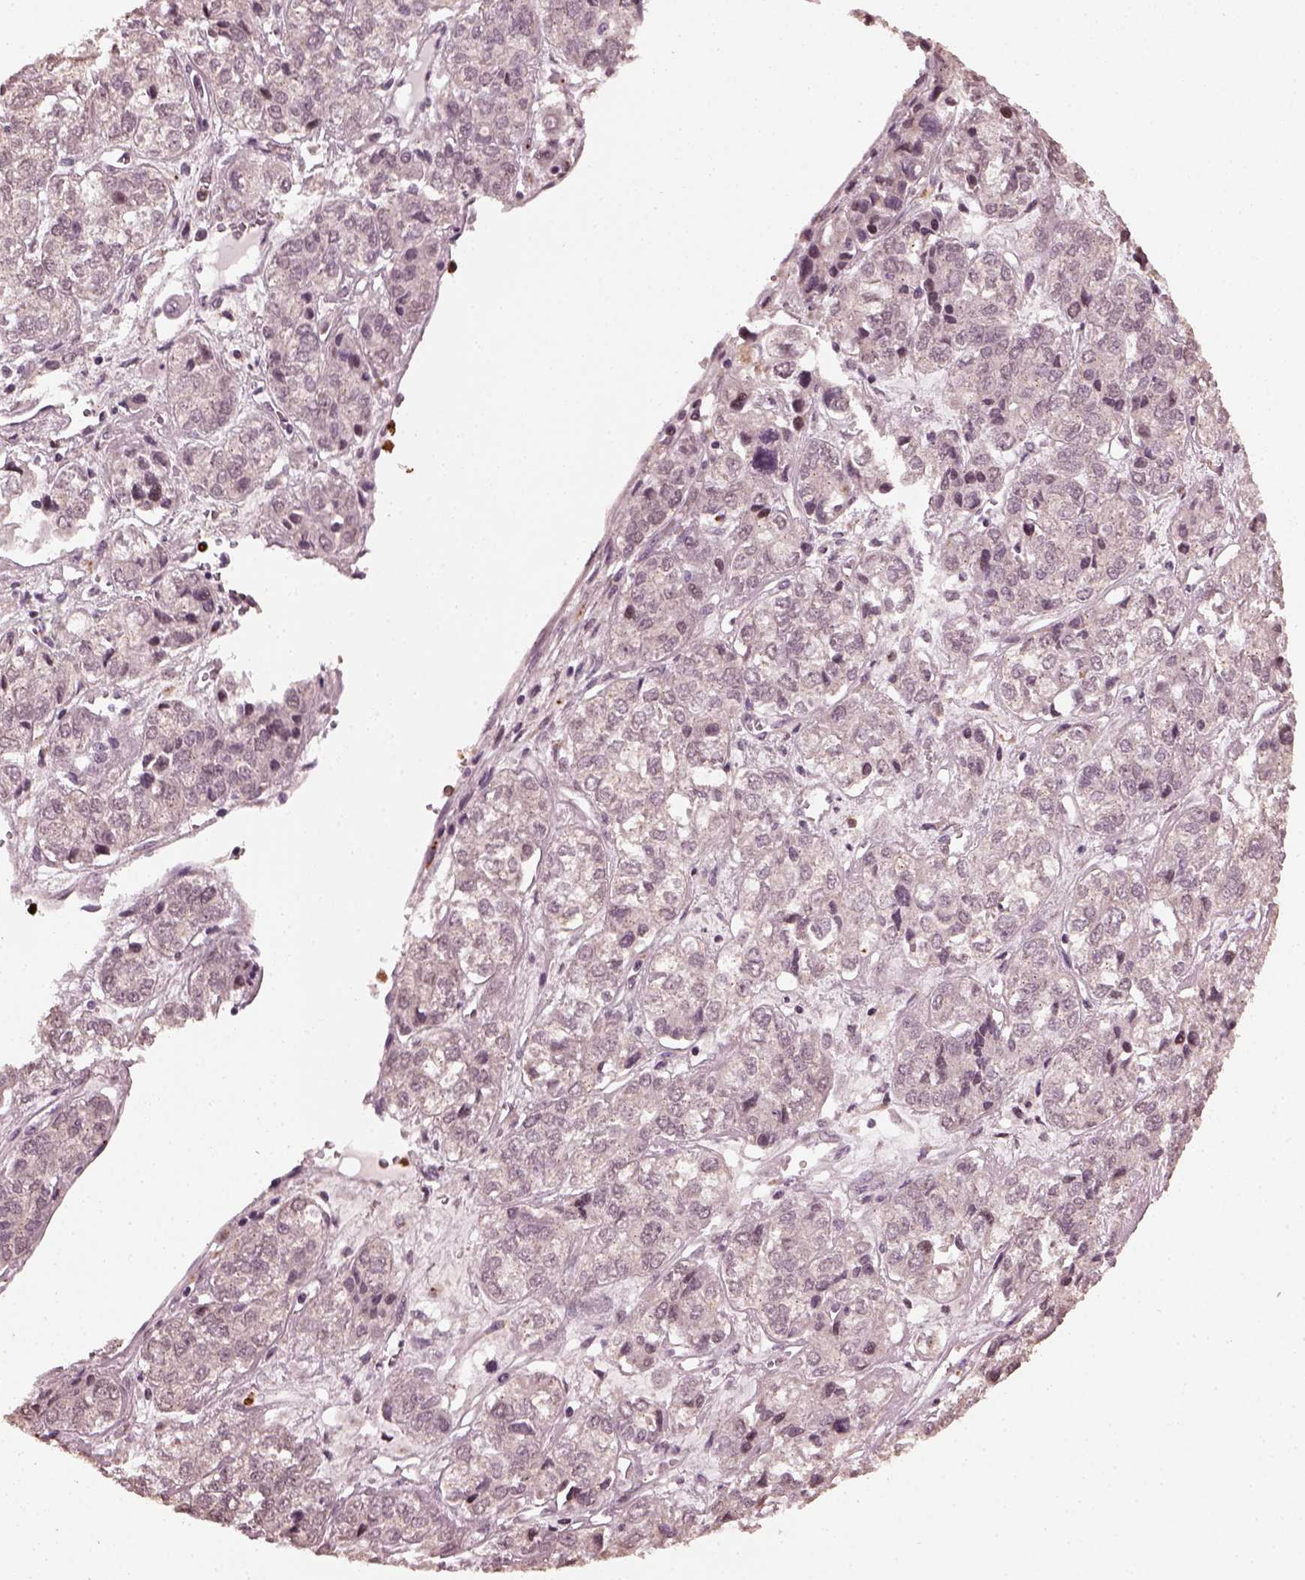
{"staining": {"intensity": "negative", "quantity": "none", "location": "none"}, "tissue": "ovarian cancer", "cell_type": "Tumor cells", "image_type": "cancer", "snomed": [{"axis": "morphology", "description": "Carcinoma, endometroid"}, {"axis": "topography", "description": "Ovary"}], "caption": "Immunohistochemistry (IHC) image of neoplastic tissue: ovarian cancer (endometroid carcinoma) stained with DAB (3,3'-diaminobenzidine) exhibits no significant protein staining in tumor cells.", "gene": "RUFY3", "patient": {"sex": "female", "age": 64}}